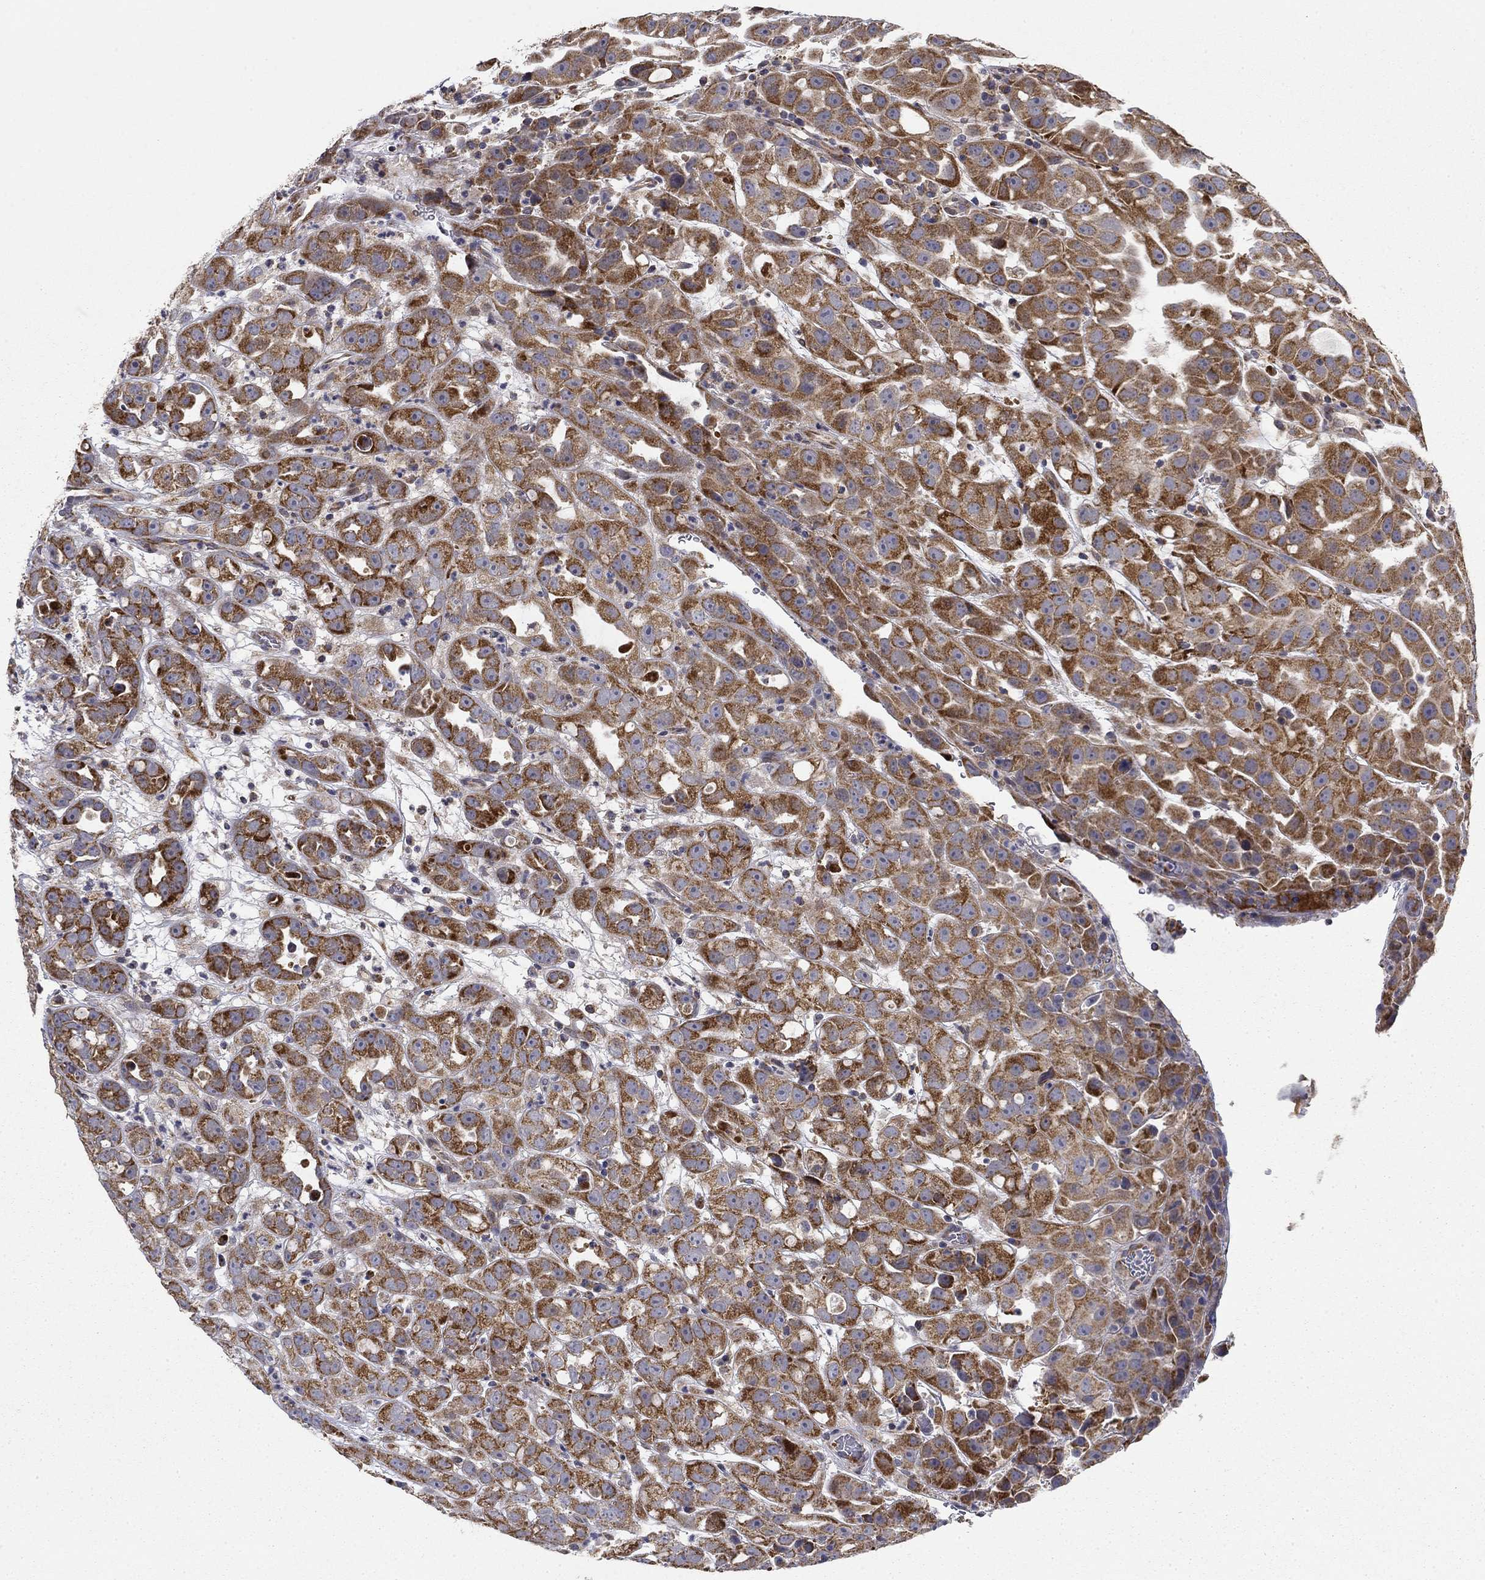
{"staining": {"intensity": "strong", "quantity": ">75%", "location": "cytoplasmic/membranous"}, "tissue": "urothelial cancer", "cell_type": "Tumor cells", "image_type": "cancer", "snomed": [{"axis": "morphology", "description": "Urothelial carcinoma, High grade"}, {"axis": "topography", "description": "Urinary bladder"}], "caption": "Urothelial carcinoma (high-grade) tissue demonstrates strong cytoplasmic/membranous staining in approximately >75% of tumor cells The protein is stained brown, and the nuclei are stained in blue (DAB (3,3'-diaminobenzidine) IHC with brightfield microscopy, high magnification).", "gene": "MMAA", "patient": {"sex": "female", "age": 41}}